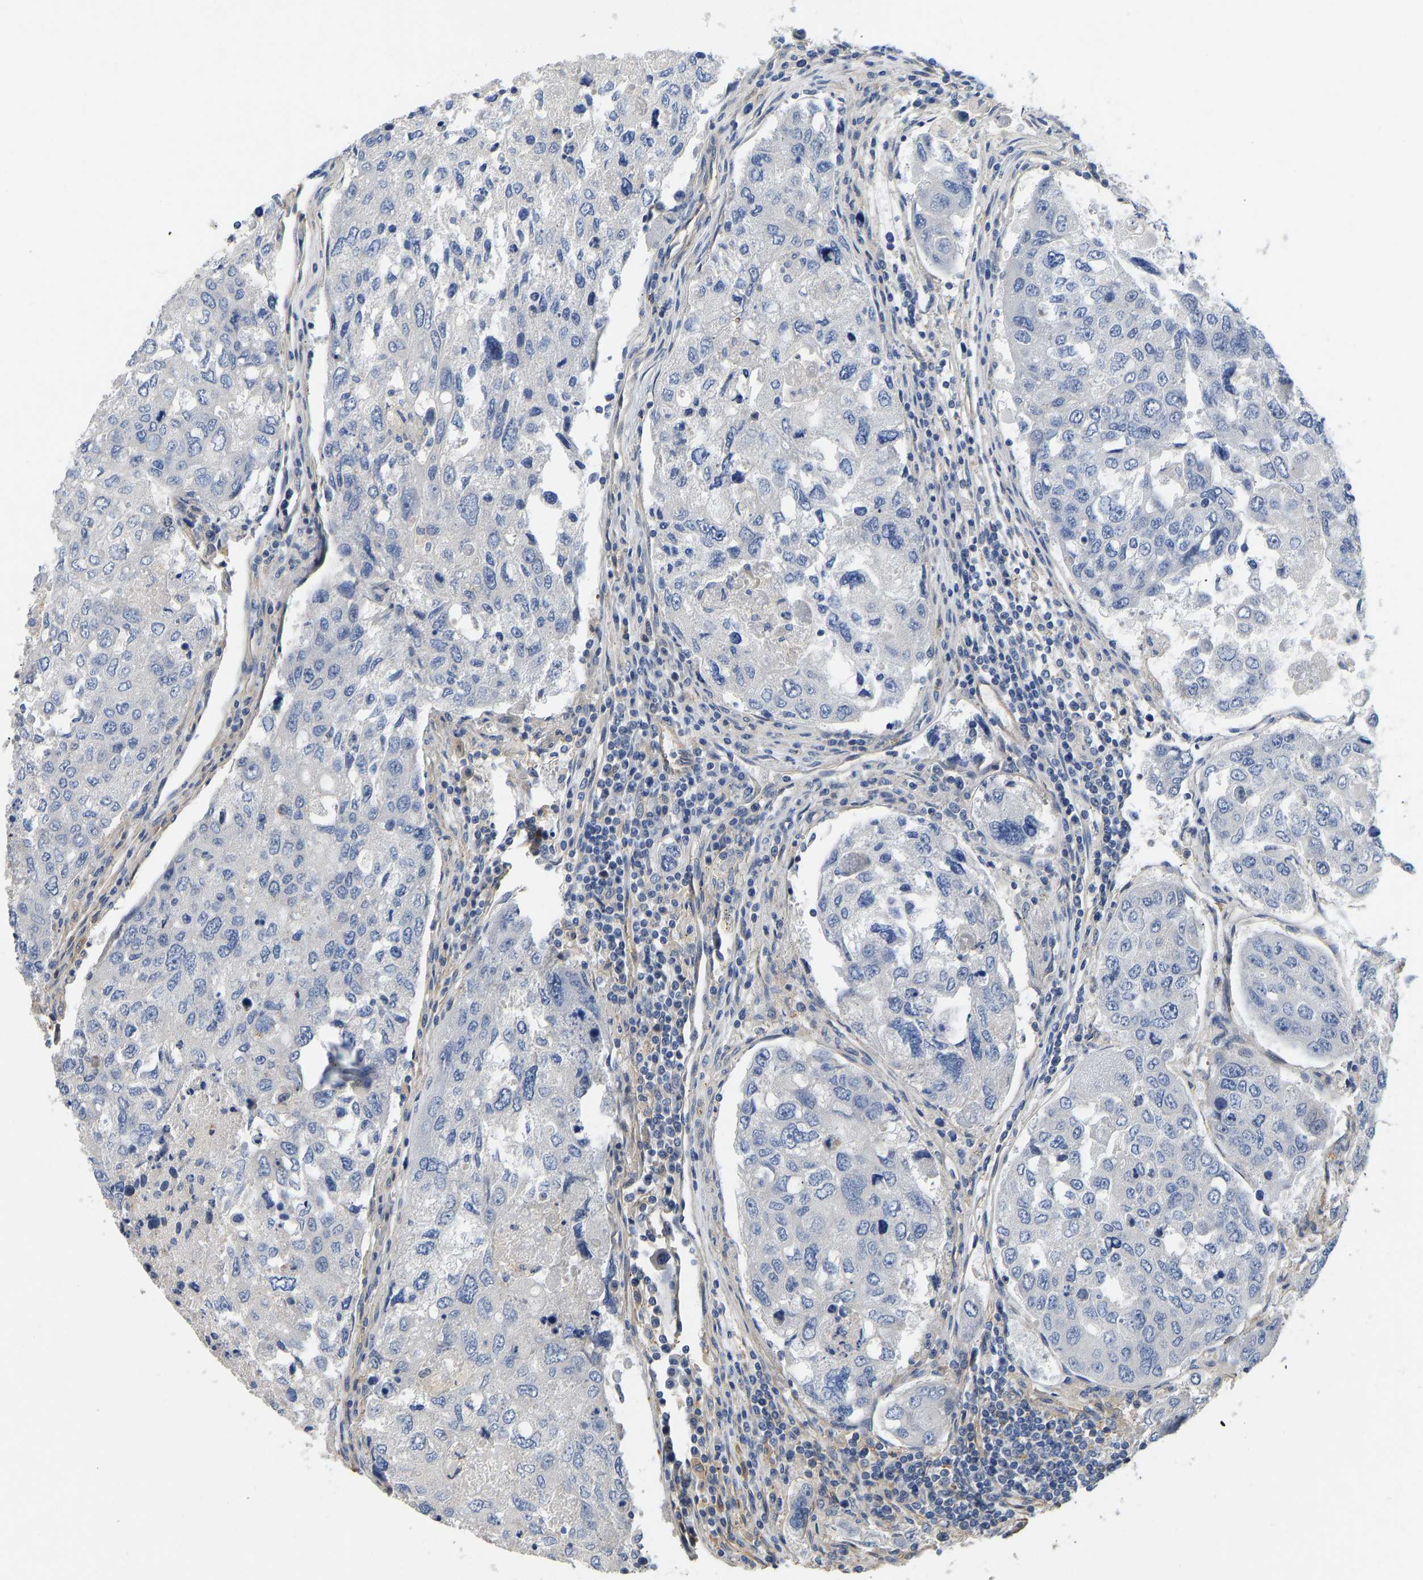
{"staining": {"intensity": "negative", "quantity": "none", "location": "none"}, "tissue": "urothelial cancer", "cell_type": "Tumor cells", "image_type": "cancer", "snomed": [{"axis": "morphology", "description": "Urothelial carcinoma, High grade"}, {"axis": "topography", "description": "Lymph node"}, {"axis": "topography", "description": "Urinary bladder"}], "caption": "Protein analysis of urothelial cancer reveals no significant positivity in tumor cells. (IHC, brightfield microscopy, high magnification).", "gene": "ELMO2", "patient": {"sex": "male", "age": 51}}